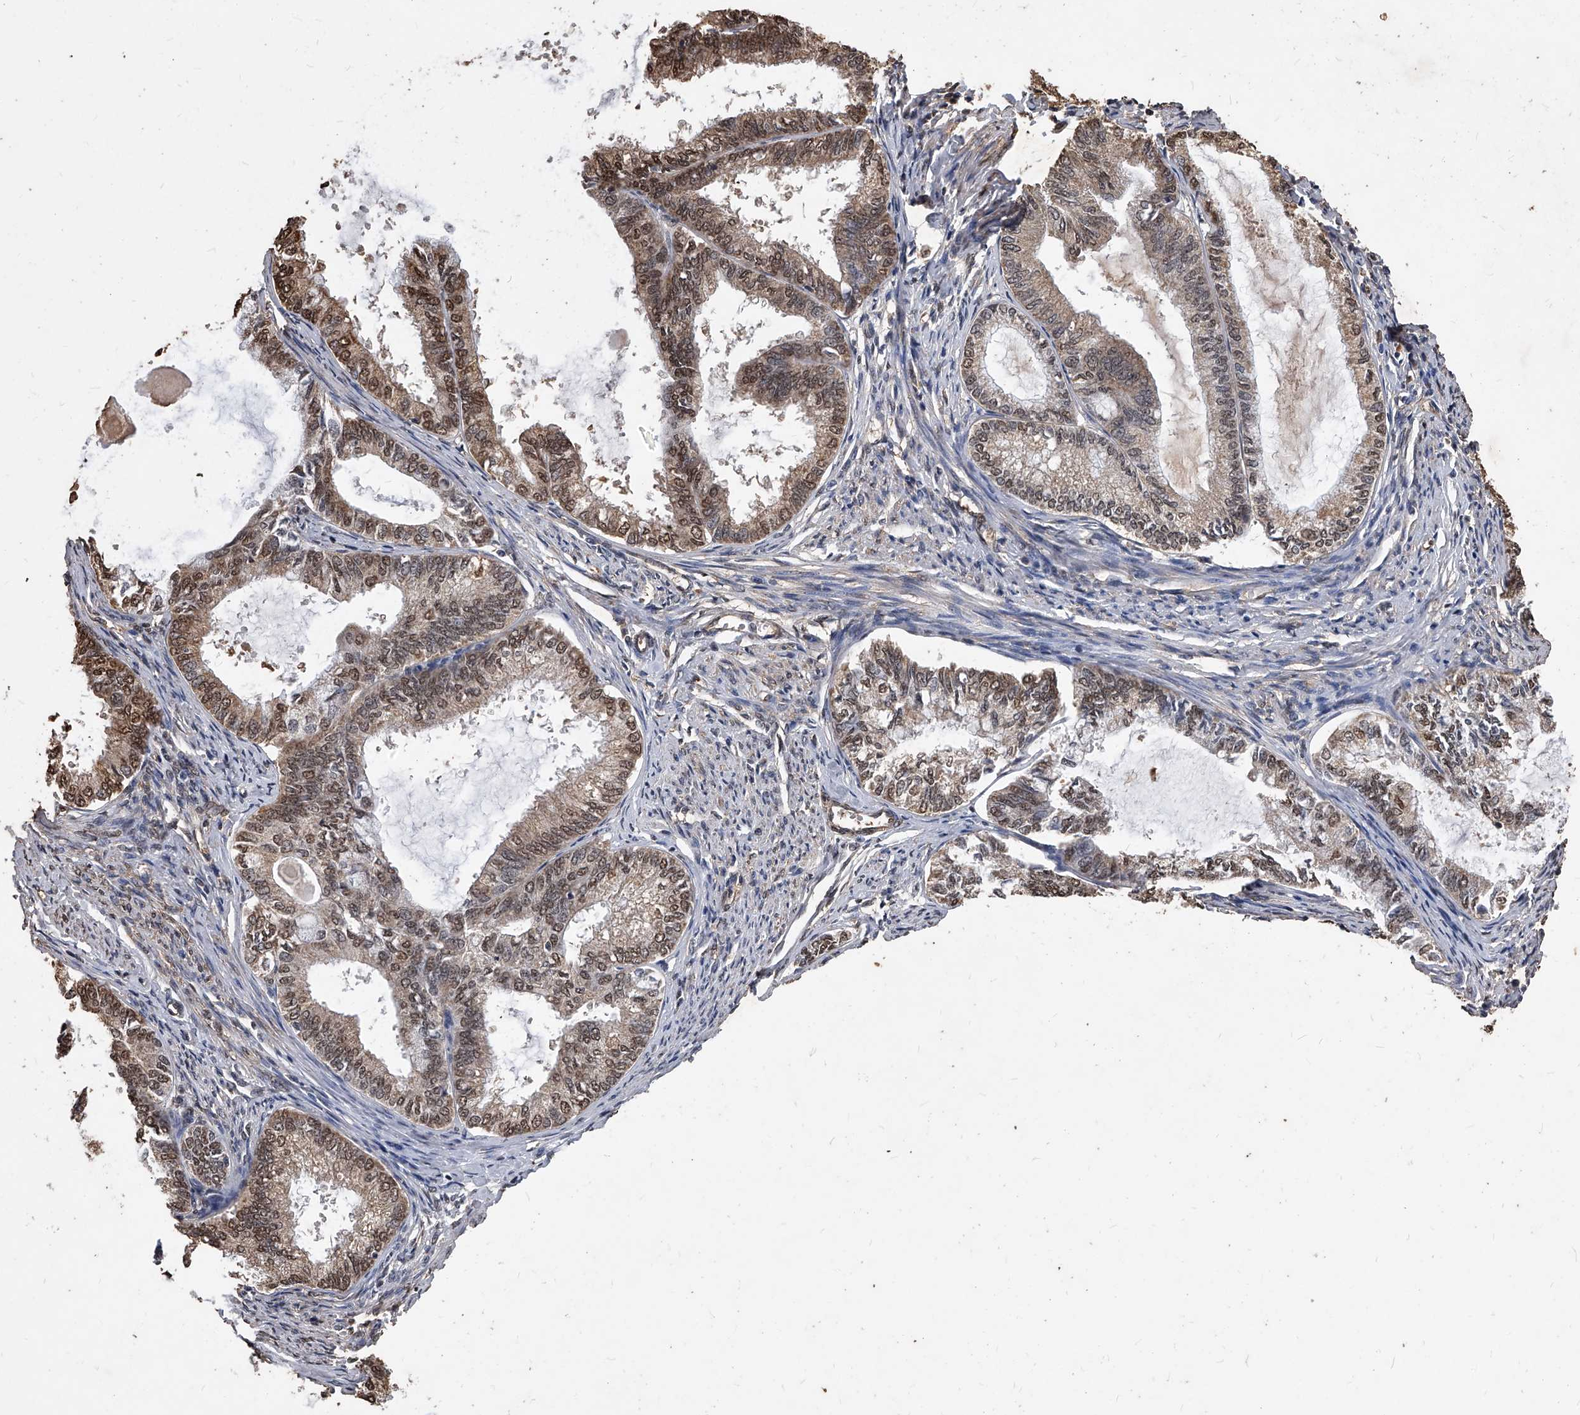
{"staining": {"intensity": "strong", "quantity": "25%-75%", "location": "cytoplasmic/membranous,nuclear"}, "tissue": "endometrial cancer", "cell_type": "Tumor cells", "image_type": "cancer", "snomed": [{"axis": "morphology", "description": "Adenocarcinoma, NOS"}, {"axis": "topography", "description": "Endometrium"}], "caption": "DAB immunohistochemical staining of endometrial adenocarcinoma exhibits strong cytoplasmic/membranous and nuclear protein expression in about 25%-75% of tumor cells.", "gene": "FBXL4", "patient": {"sex": "female", "age": 86}}